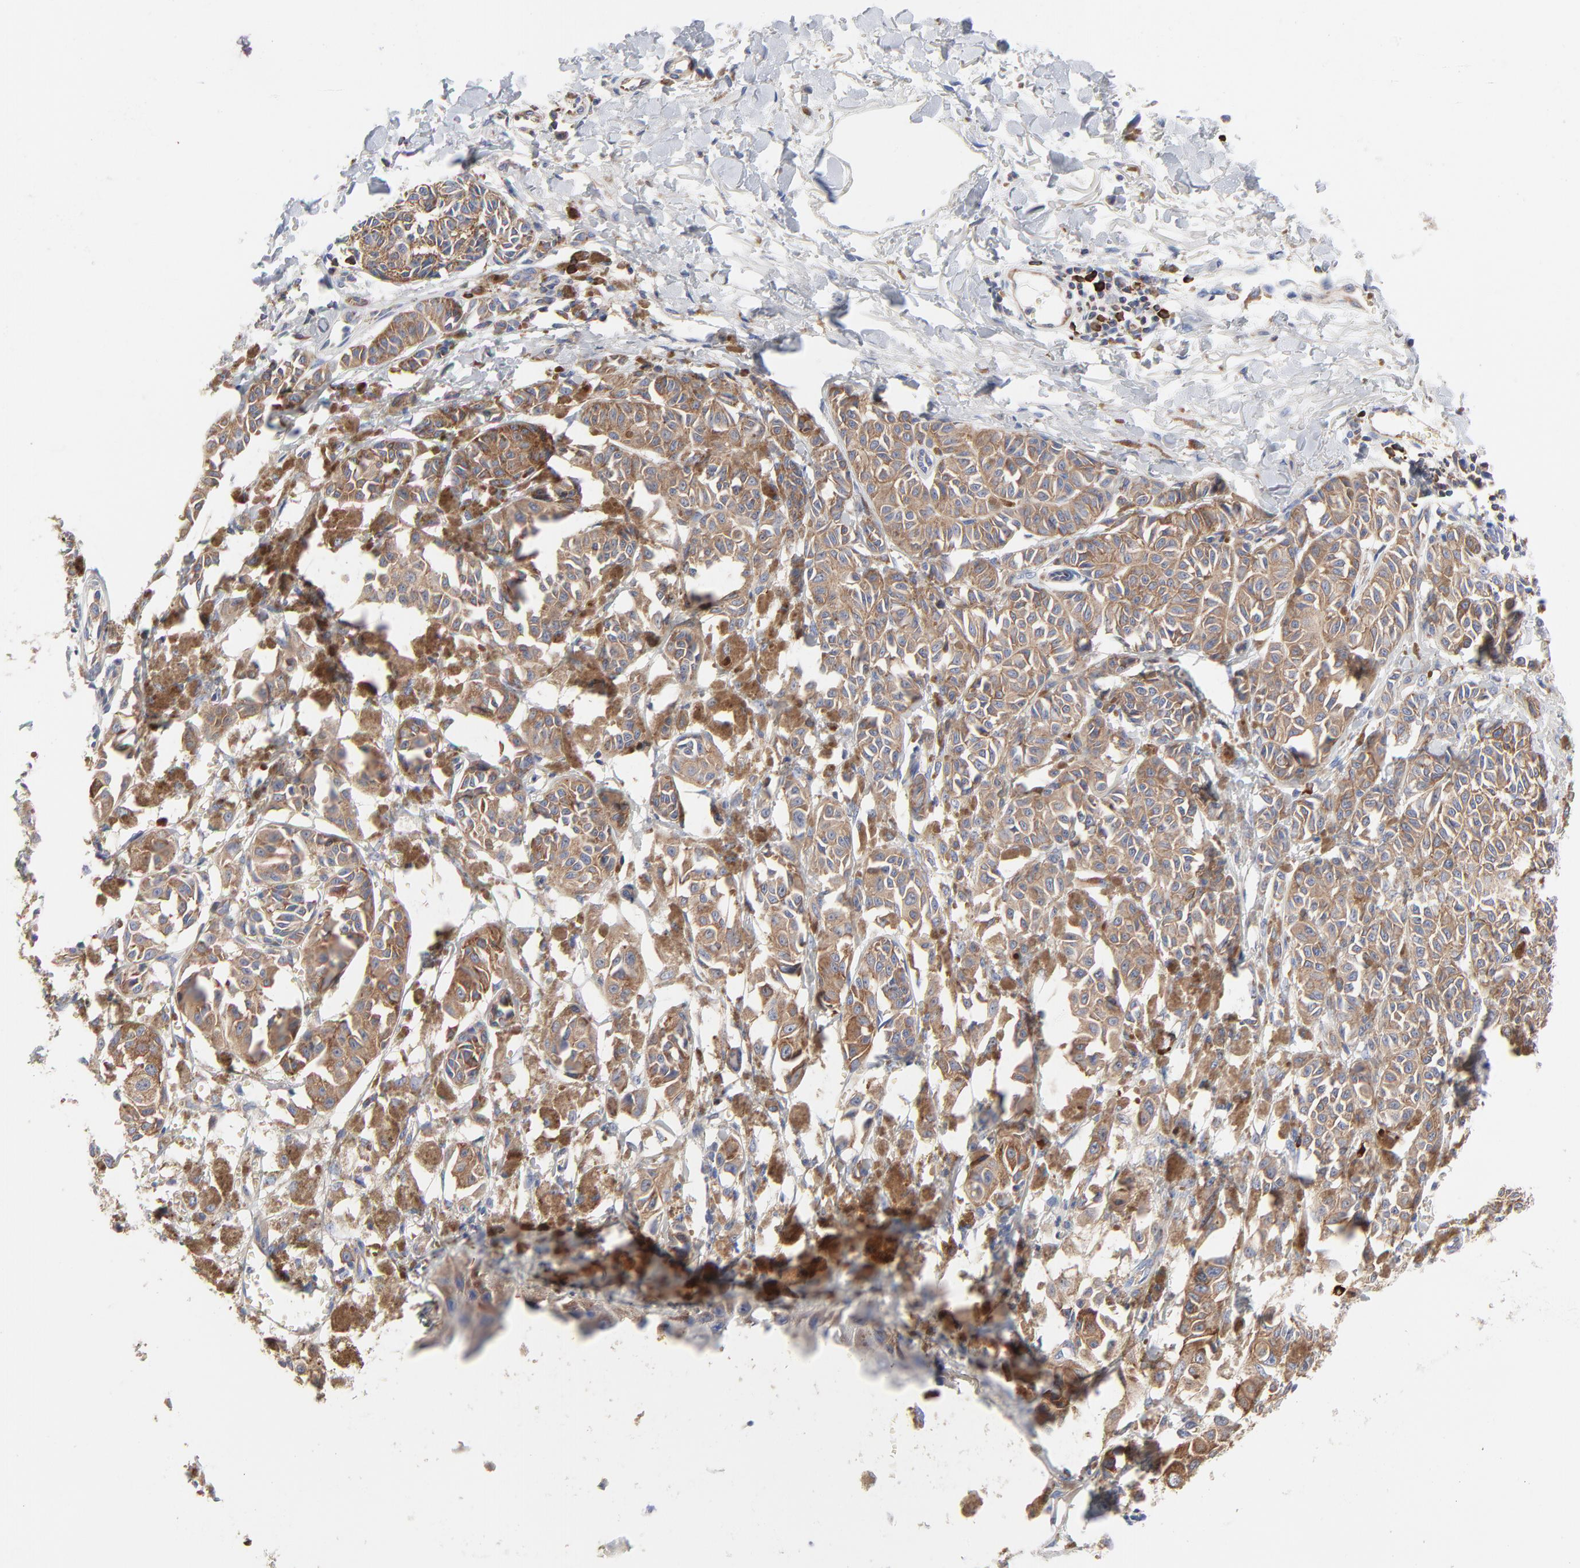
{"staining": {"intensity": "moderate", "quantity": ">75%", "location": "cytoplasmic/membranous"}, "tissue": "melanoma", "cell_type": "Tumor cells", "image_type": "cancer", "snomed": [{"axis": "morphology", "description": "Malignant melanoma, NOS"}, {"axis": "topography", "description": "Skin"}], "caption": "Protein expression analysis of human malignant melanoma reveals moderate cytoplasmic/membranous staining in about >75% of tumor cells. The staining was performed using DAB (3,3'-diaminobenzidine) to visualize the protein expression in brown, while the nuclei were stained in blue with hematoxylin (Magnification: 20x).", "gene": "CD2AP", "patient": {"sex": "male", "age": 76}}